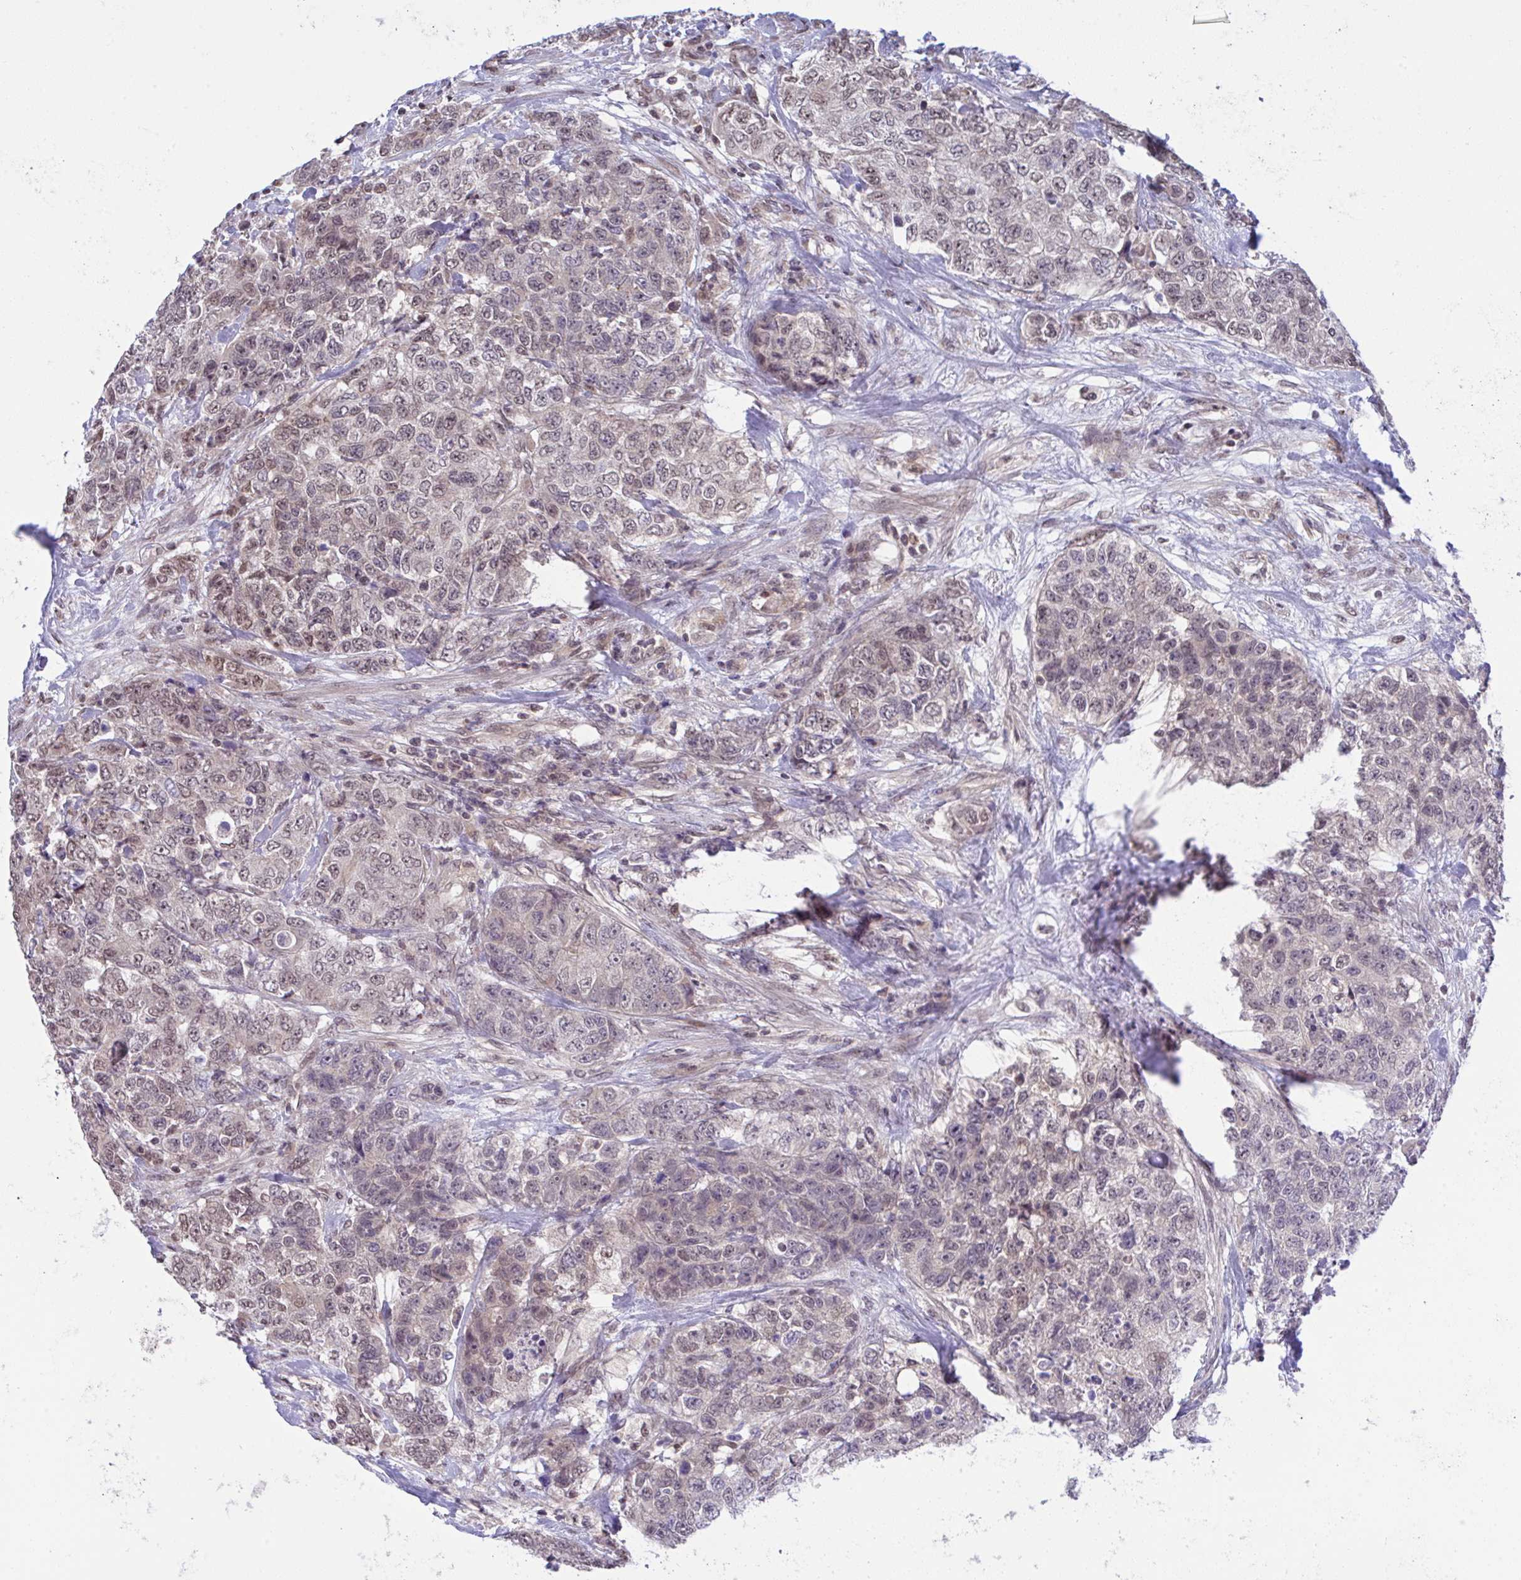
{"staining": {"intensity": "weak", "quantity": "25%-75%", "location": "nuclear"}, "tissue": "urothelial cancer", "cell_type": "Tumor cells", "image_type": "cancer", "snomed": [{"axis": "morphology", "description": "Urothelial carcinoma, High grade"}, {"axis": "topography", "description": "Urinary bladder"}], "caption": "Urothelial cancer tissue reveals weak nuclear positivity in approximately 25%-75% of tumor cells, visualized by immunohistochemistry.", "gene": "C9orf64", "patient": {"sex": "female", "age": 78}}